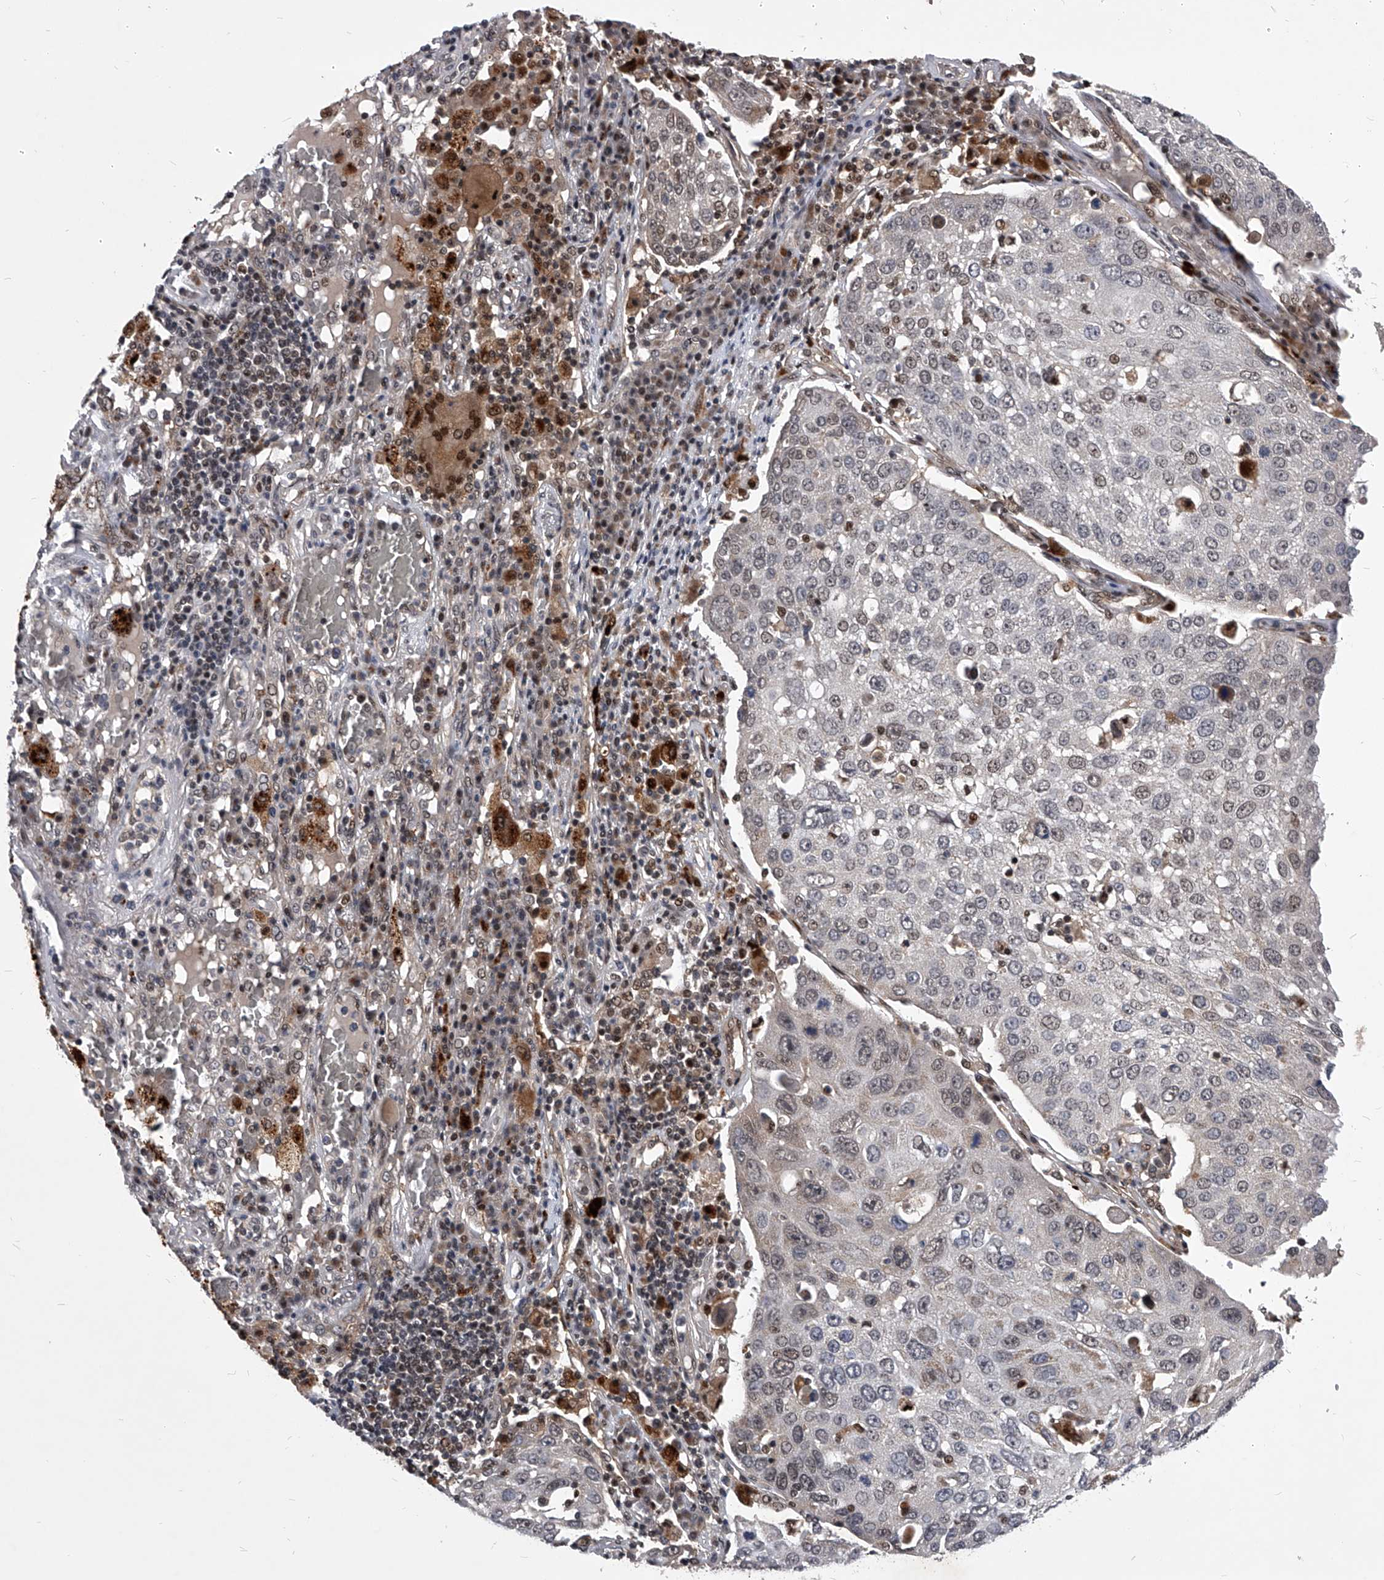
{"staining": {"intensity": "weak", "quantity": "25%-75%", "location": "nuclear"}, "tissue": "lung cancer", "cell_type": "Tumor cells", "image_type": "cancer", "snomed": [{"axis": "morphology", "description": "Squamous cell carcinoma, NOS"}, {"axis": "topography", "description": "Lung"}], "caption": "Approximately 25%-75% of tumor cells in human lung cancer demonstrate weak nuclear protein expression as visualized by brown immunohistochemical staining.", "gene": "CMTR1", "patient": {"sex": "male", "age": 65}}